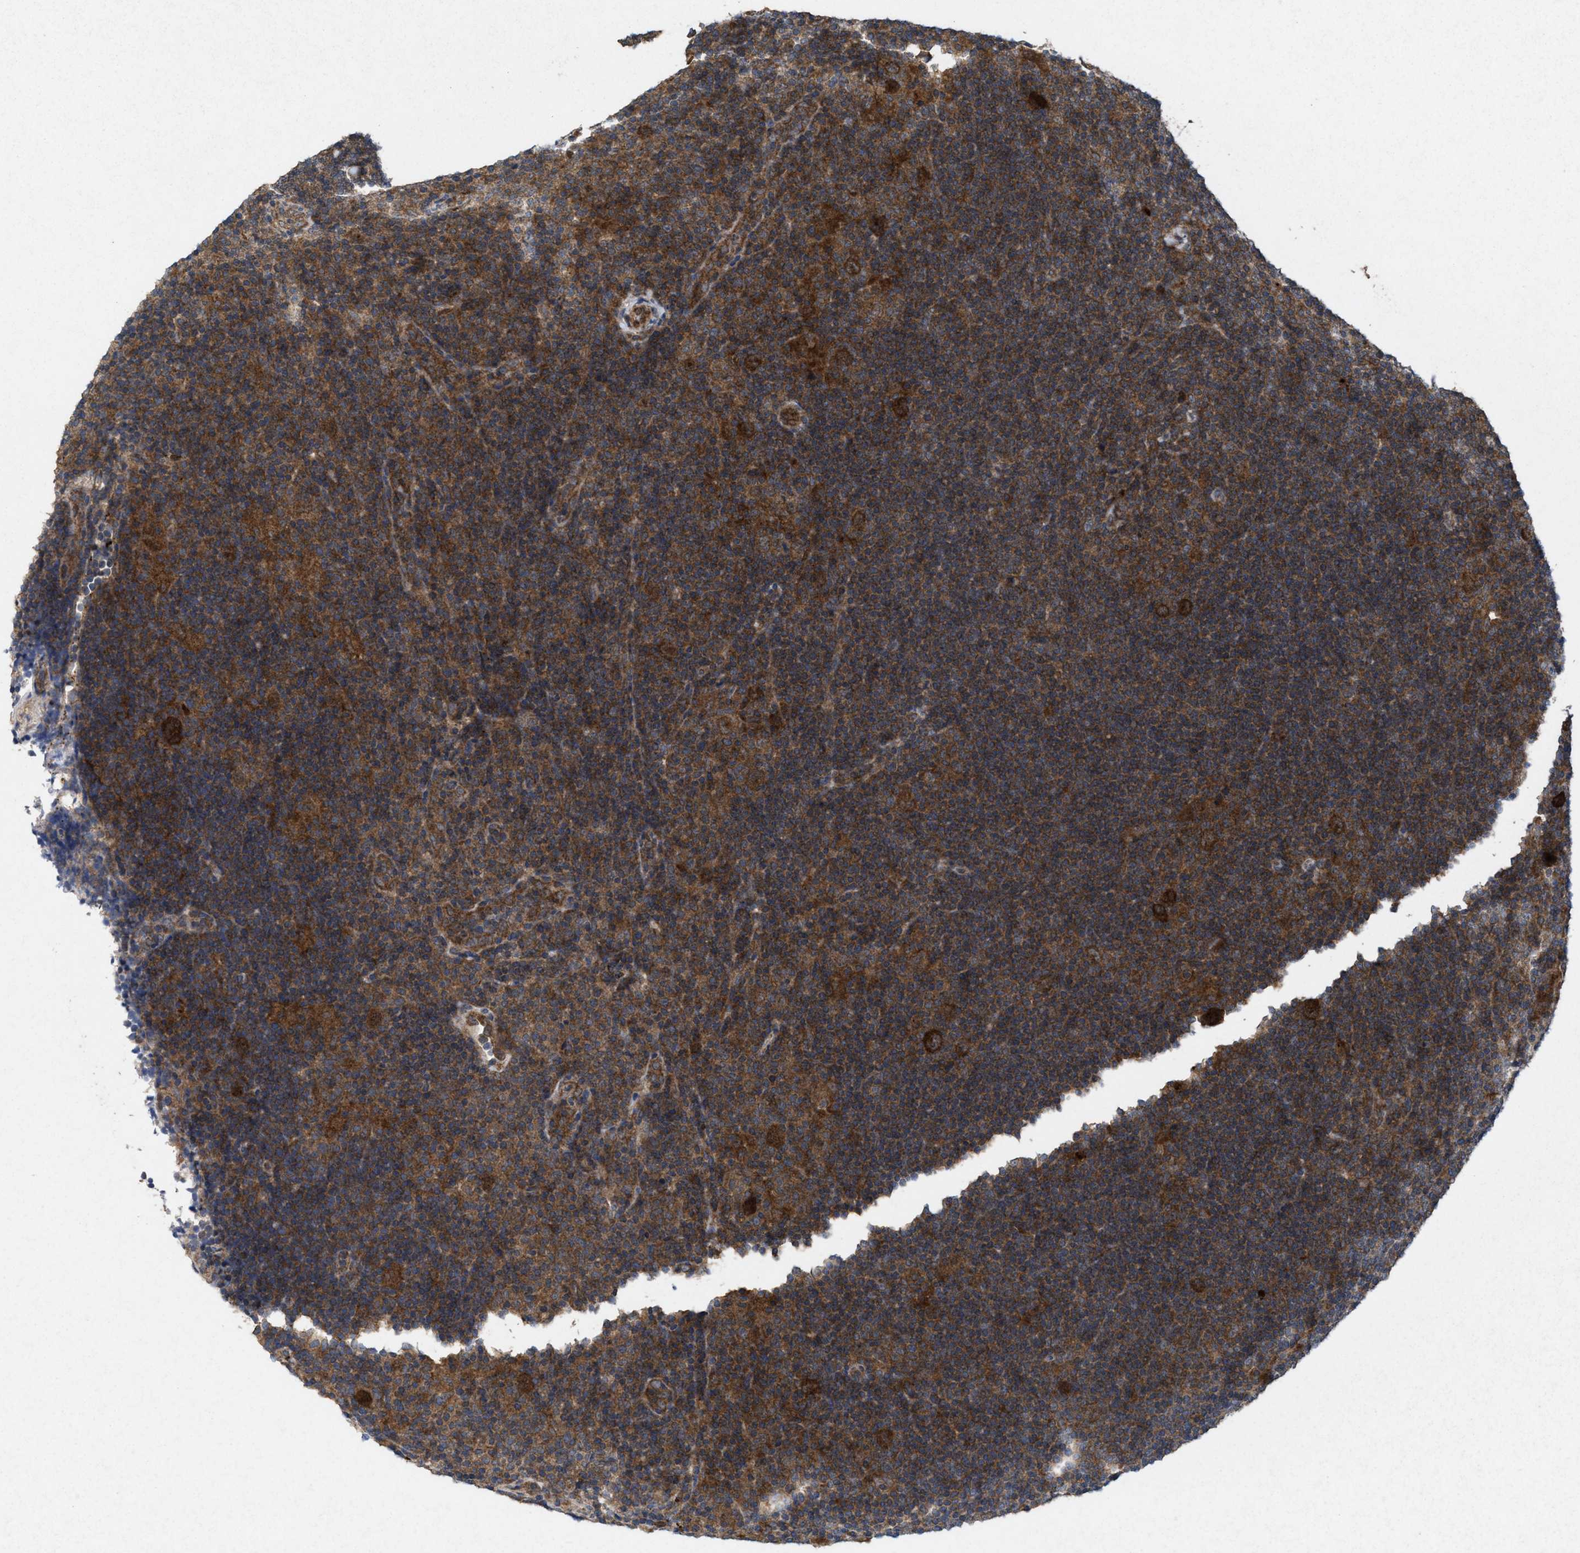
{"staining": {"intensity": "strong", "quantity": ">75%", "location": "cytoplasmic/membranous"}, "tissue": "lymphoma", "cell_type": "Tumor cells", "image_type": "cancer", "snomed": [{"axis": "morphology", "description": "Hodgkin's disease, NOS"}, {"axis": "topography", "description": "Lymph node"}], "caption": "This histopathology image reveals immunohistochemistry (IHC) staining of Hodgkin's disease, with high strong cytoplasmic/membranous staining in approximately >75% of tumor cells.", "gene": "MSI2", "patient": {"sex": "female", "age": 57}}